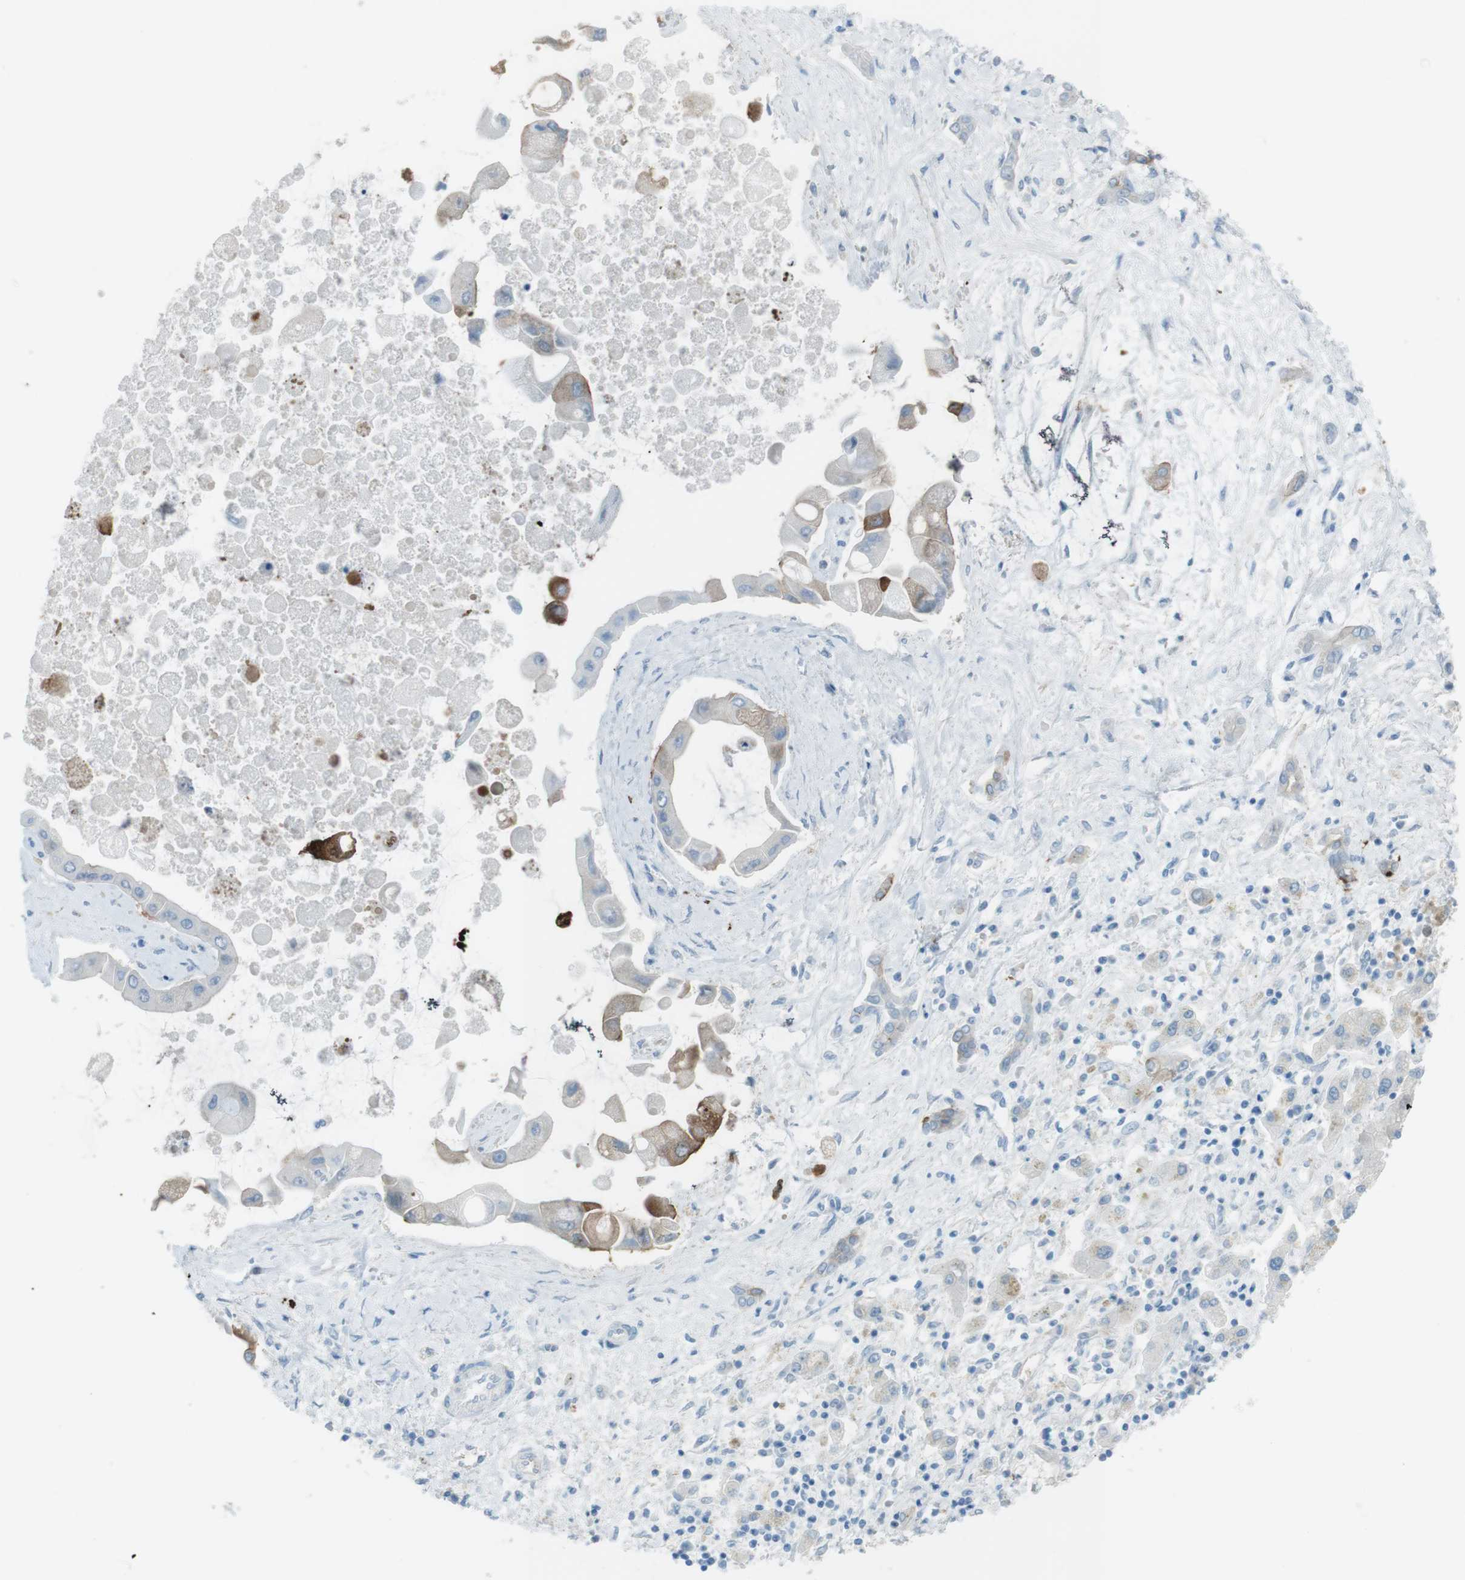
{"staining": {"intensity": "weak", "quantity": "<25%", "location": "cytoplasmic/membranous"}, "tissue": "liver cancer", "cell_type": "Tumor cells", "image_type": "cancer", "snomed": [{"axis": "morphology", "description": "Cholangiocarcinoma"}, {"axis": "topography", "description": "Liver"}], "caption": "An IHC histopathology image of cholangiocarcinoma (liver) is shown. There is no staining in tumor cells of cholangiocarcinoma (liver).", "gene": "TUBB2A", "patient": {"sex": "male", "age": 50}}